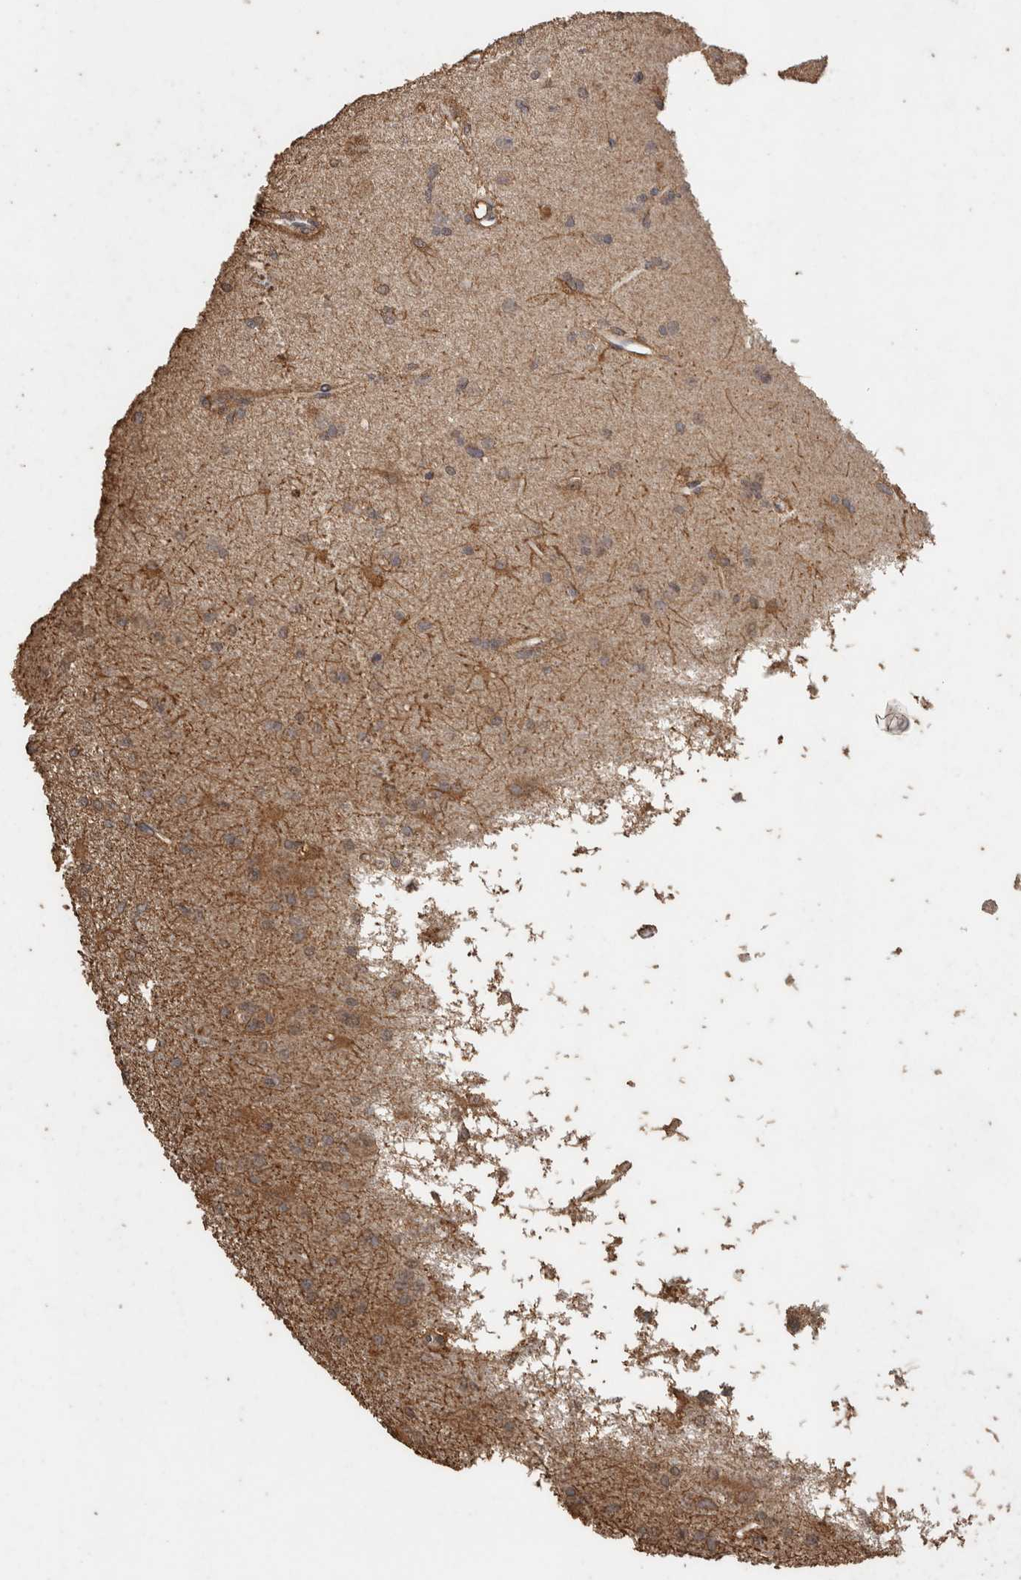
{"staining": {"intensity": "weak", "quantity": ">75%", "location": "cytoplasmic/membranous"}, "tissue": "glioma", "cell_type": "Tumor cells", "image_type": "cancer", "snomed": [{"axis": "morphology", "description": "Glioma, malignant, High grade"}, {"axis": "topography", "description": "Brain"}], "caption": "DAB (3,3'-diaminobenzidine) immunohistochemical staining of human malignant high-grade glioma exhibits weak cytoplasmic/membranous protein positivity in approximately >75% of tumor cells. (DAB (3,3'-diaminobenzidine) IHC with brightfield microscopy, high magnification).", "gene": "CX3CL1", "patient": {"sex": "female", "age": 59}}